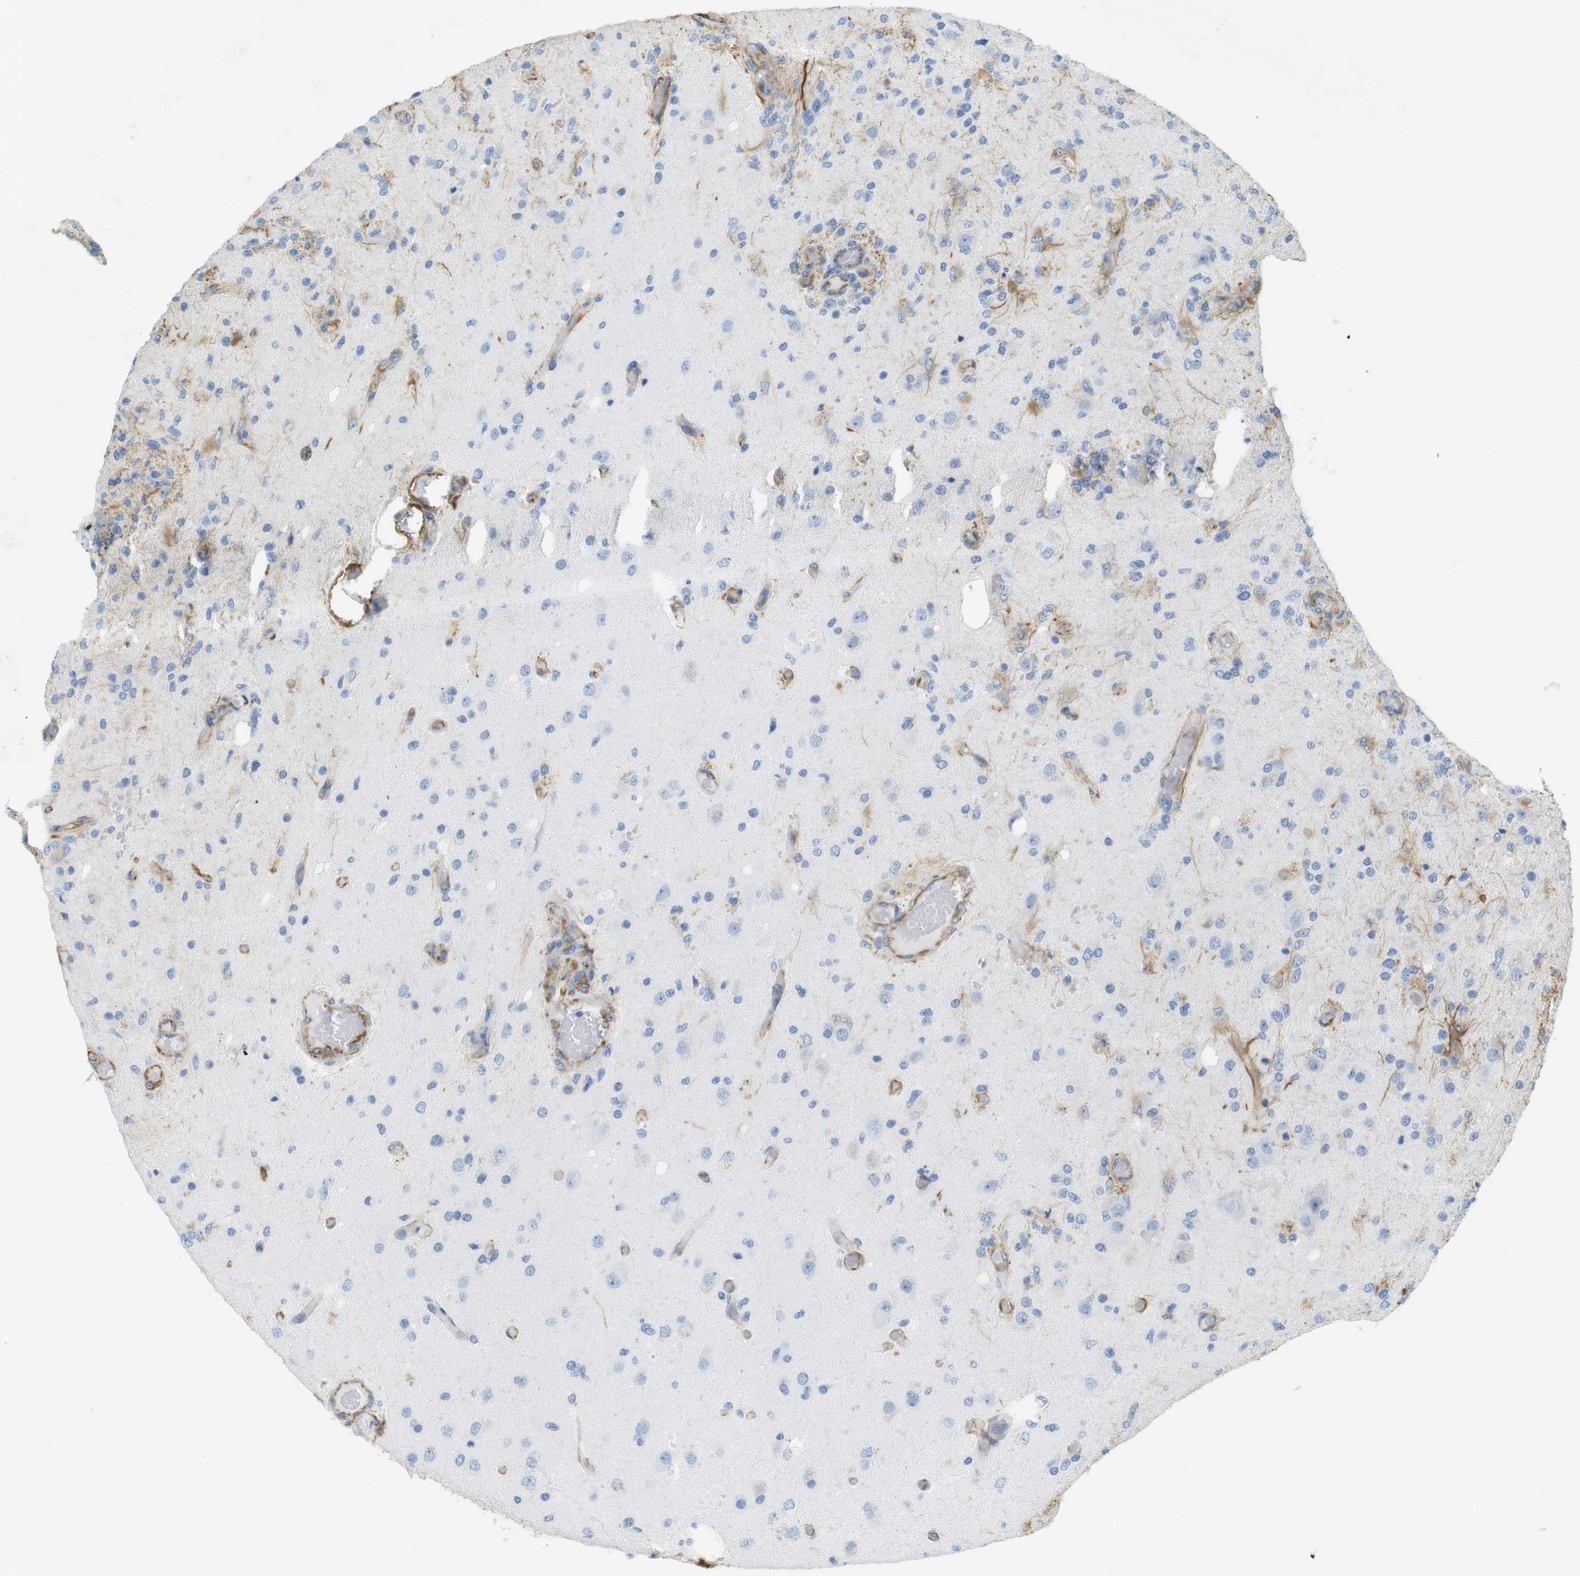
{"staining": {"intensity": "negative", "quantity": "none", "location": "none"}, "tissue": "glioma", "cell_type": "Tumor cells", "image_type": "cancer", "snomed": [{"axis": "morphology", "description": "Normal tissue, NOS"}, {"axis": "morphology", "description": "Glioma, malignant, High grade"}, {"axis": "topography", "description": "Cerebral cortex"}], "caption": "Image shows no significant protein expression in tumor cells of malignant glioma (high-grade).", "gene": "MS4A10", "patient": {"sex": "male", "age": 77}}